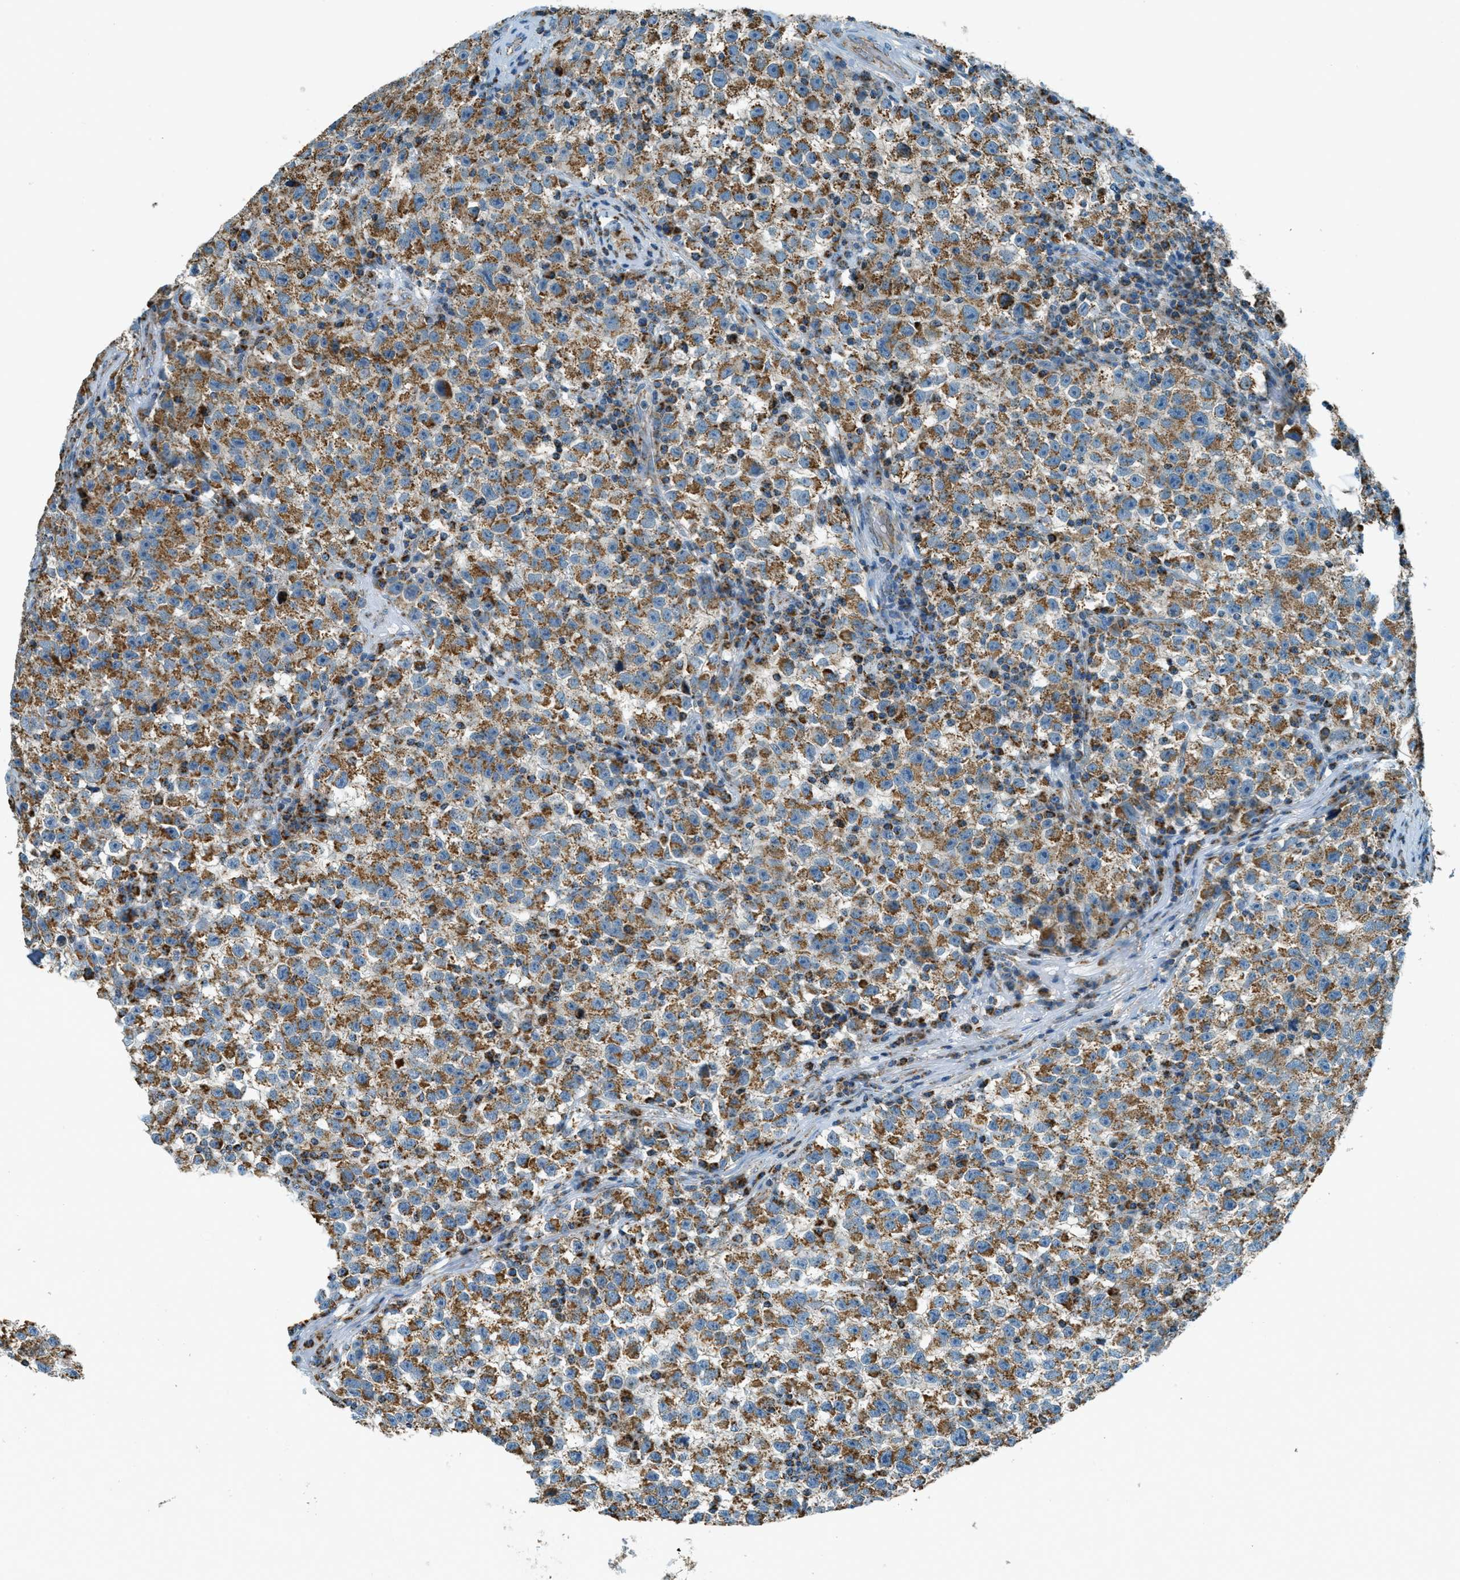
{"staining": {"intensity": "moderate", "quantity": ">75%", "location": "cytoplasmic/membranous"}, "tissue": "testis cancer", "cell_type": "Tumor cells", "image_type": "cancer", "snomed": [{"axis": "morphology", "description": "Seminoma, NOS"}, {"axis": "topography", "description": "Testis"}], "caption": "Immunohistochemistry (IHC) (DAB) staining of testis cancer shows moderate cytoplasmic/membranous protein expression in about >75% of tumor cells.", "gene": "CHST15", "patient": {"sex": "male", "age": 22}}